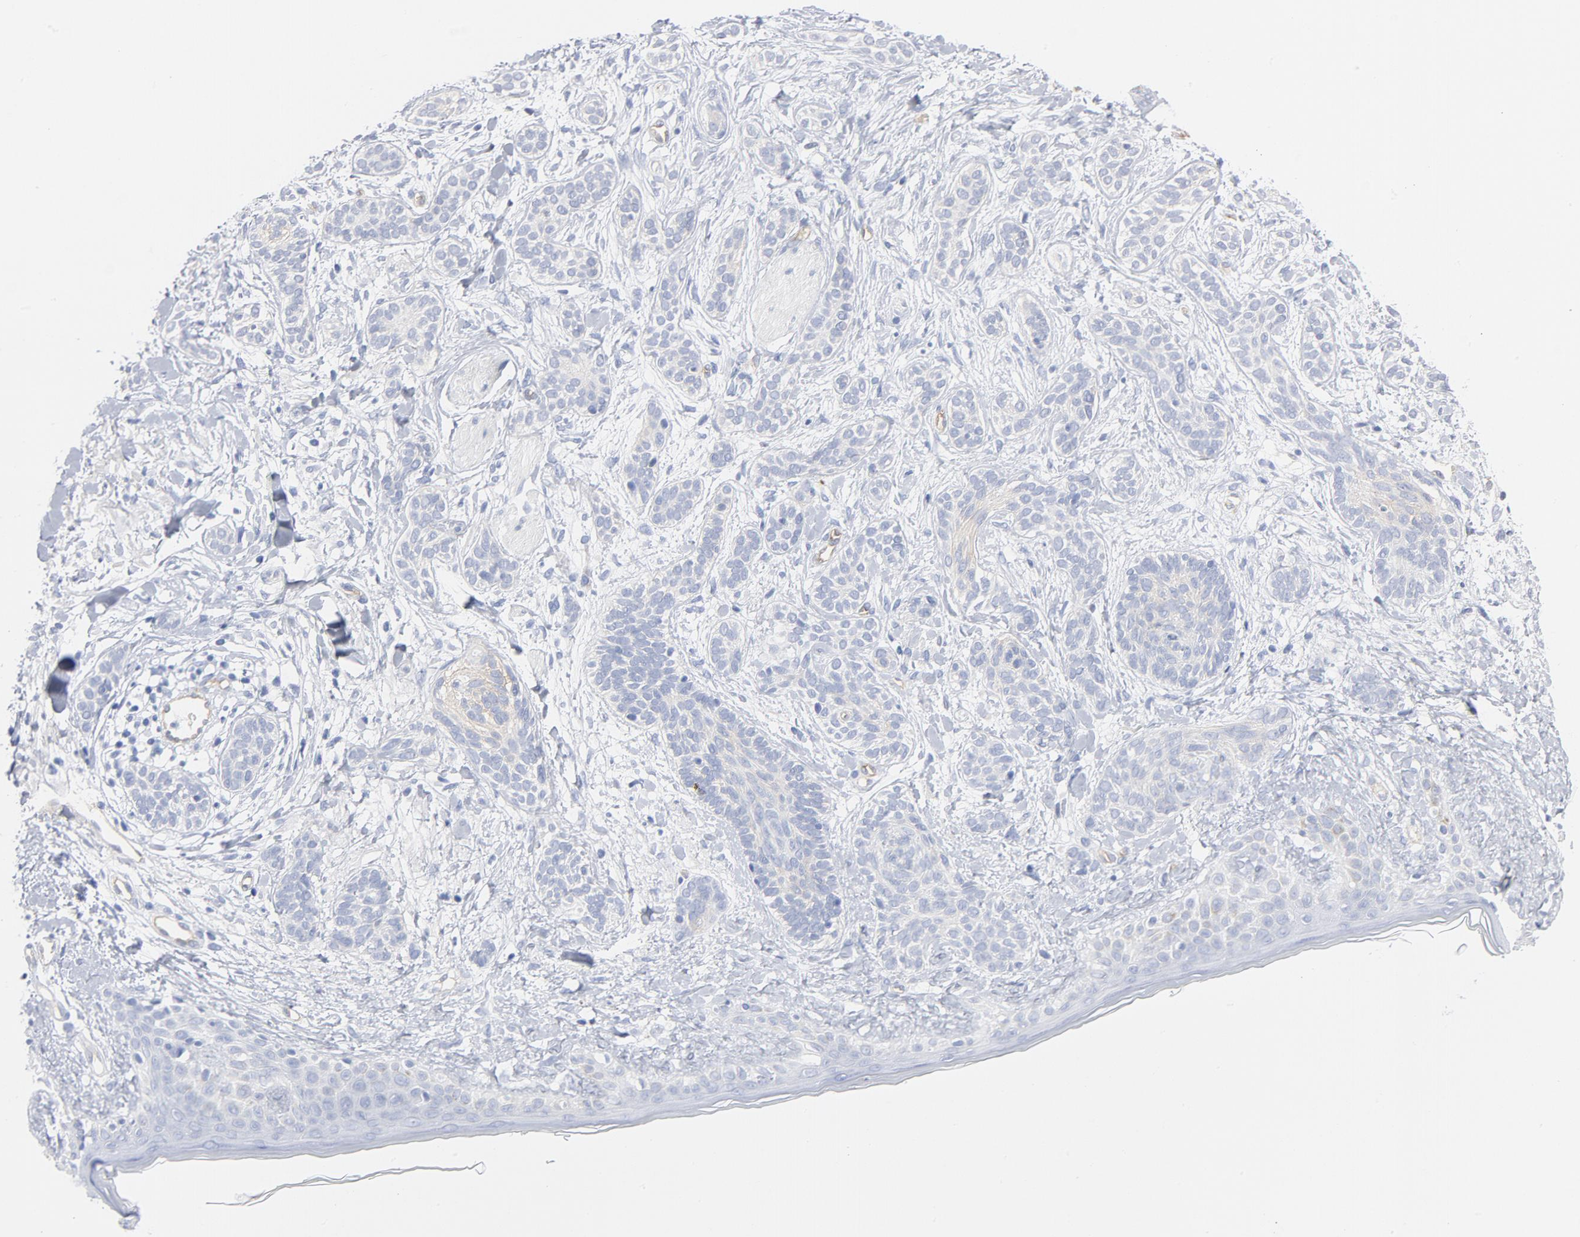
{"staining": {"intensity": "weak", "quantity": "25%-75%", "location": "cytoplasmic/membranous"}, "tissue": "skin cancer", "cell_type": "Tumor cells", "image_type": "cancer", "snomed": [{"axis": "morphology", "description": "Normal tissue, NOS"}, {"axis": "morphology", "description": "Basal cell carcinoma"}, {"axis": "topography", "description": "Skin"}], "caption": "Skin basal cell carcinoma stained for a protein shows weak cytoplasmic/membranous positivity in tumor cells.", "gene": "SHANK3", "patient": {"sex": "male", "age": 63}}